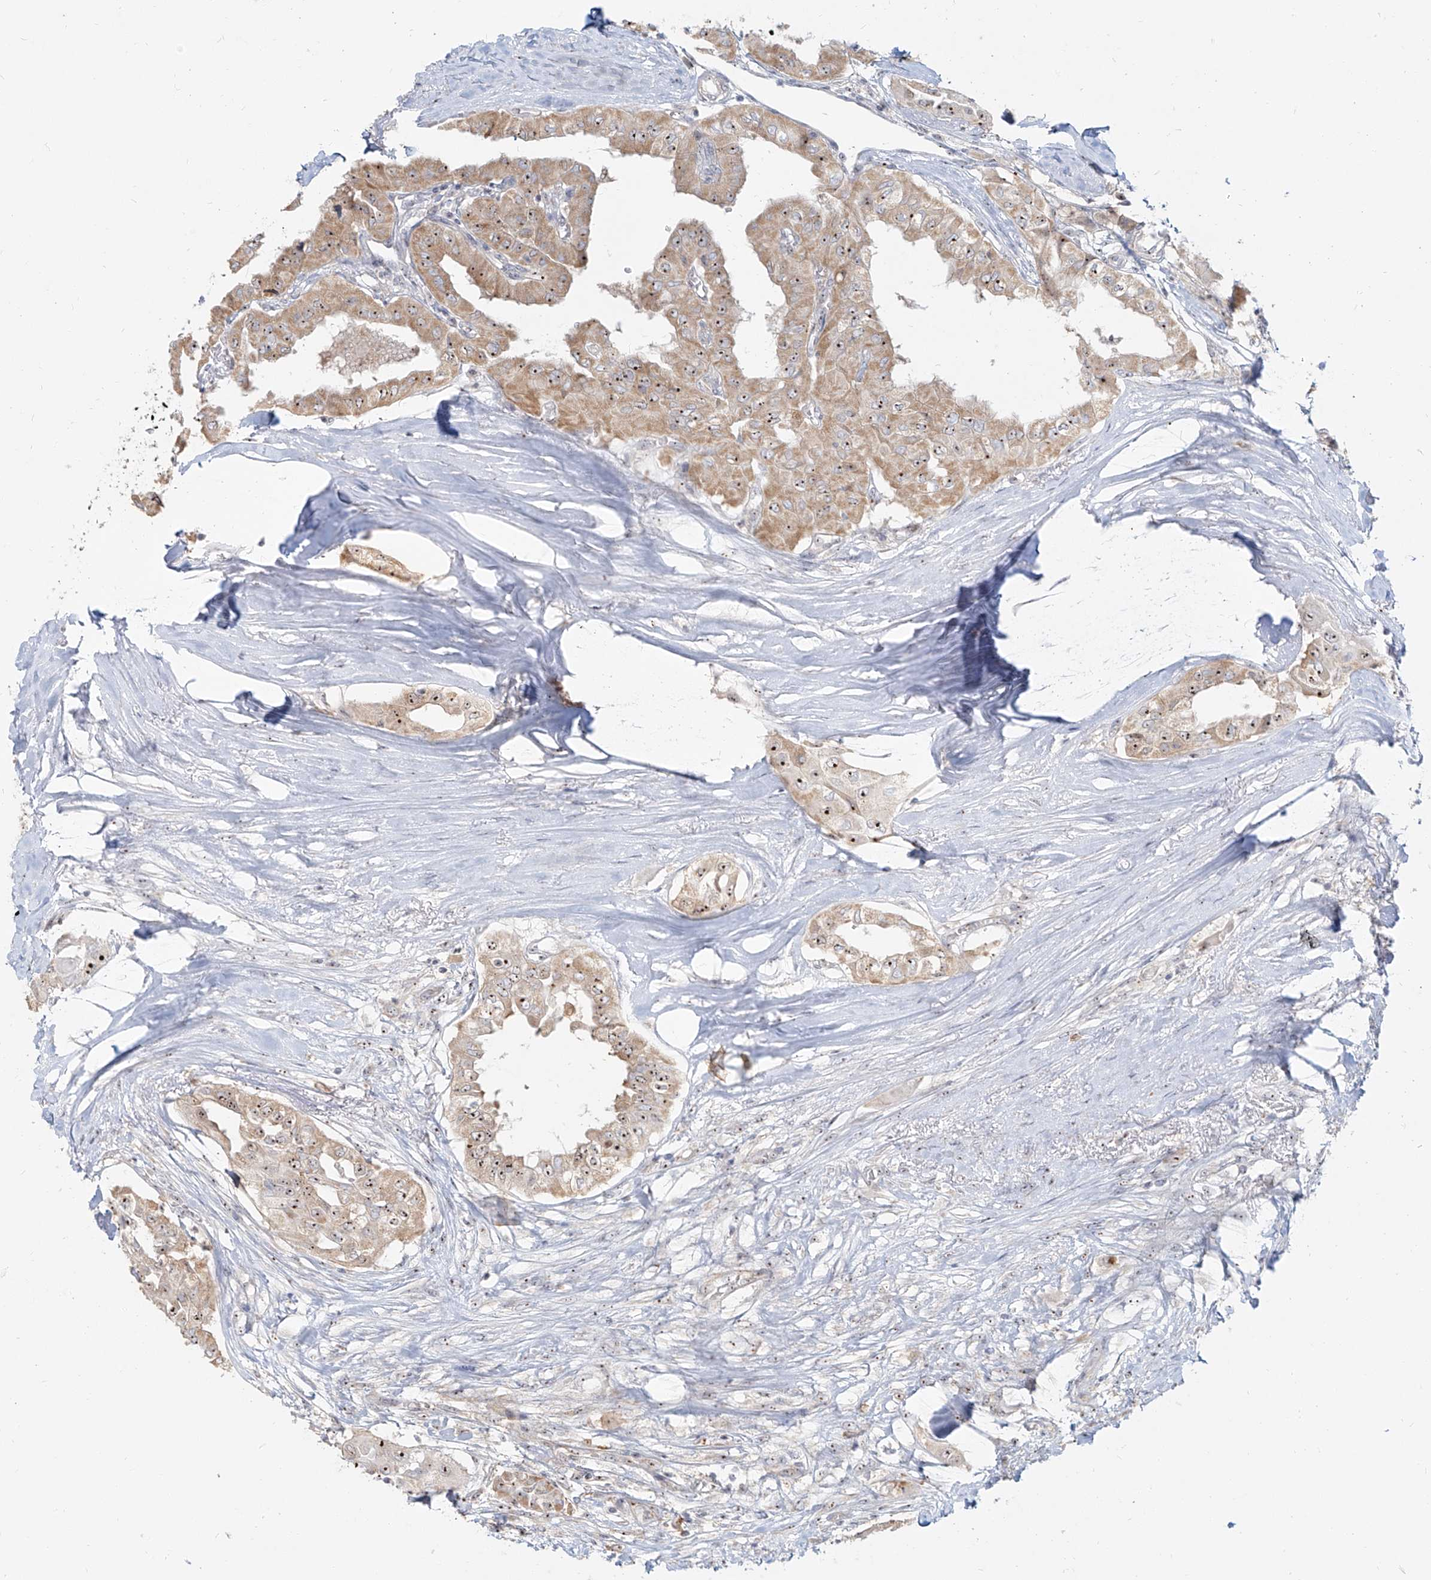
{"staining": {"intensity": "moderate", "quantity": ">75%", "location": "cytoplasmic/membranous,nuclear"}, "tissue": "thyroid cancer", "cell_type": "Tumor cells", "image_type": "cancer", "snomed": [{"axis": "morphology", "description": "Papillary adenocarcinoma, NOS"}, {"axis": "topography", "description": "Thyroid gland"}], "caption": "Thyroid cancer stained for a protein displays moderate cytoplasmic/membranous and nuclear positivity in tumor cells.", "gene": "BYSL", "patient": {"sex": "female", "age": 59}}